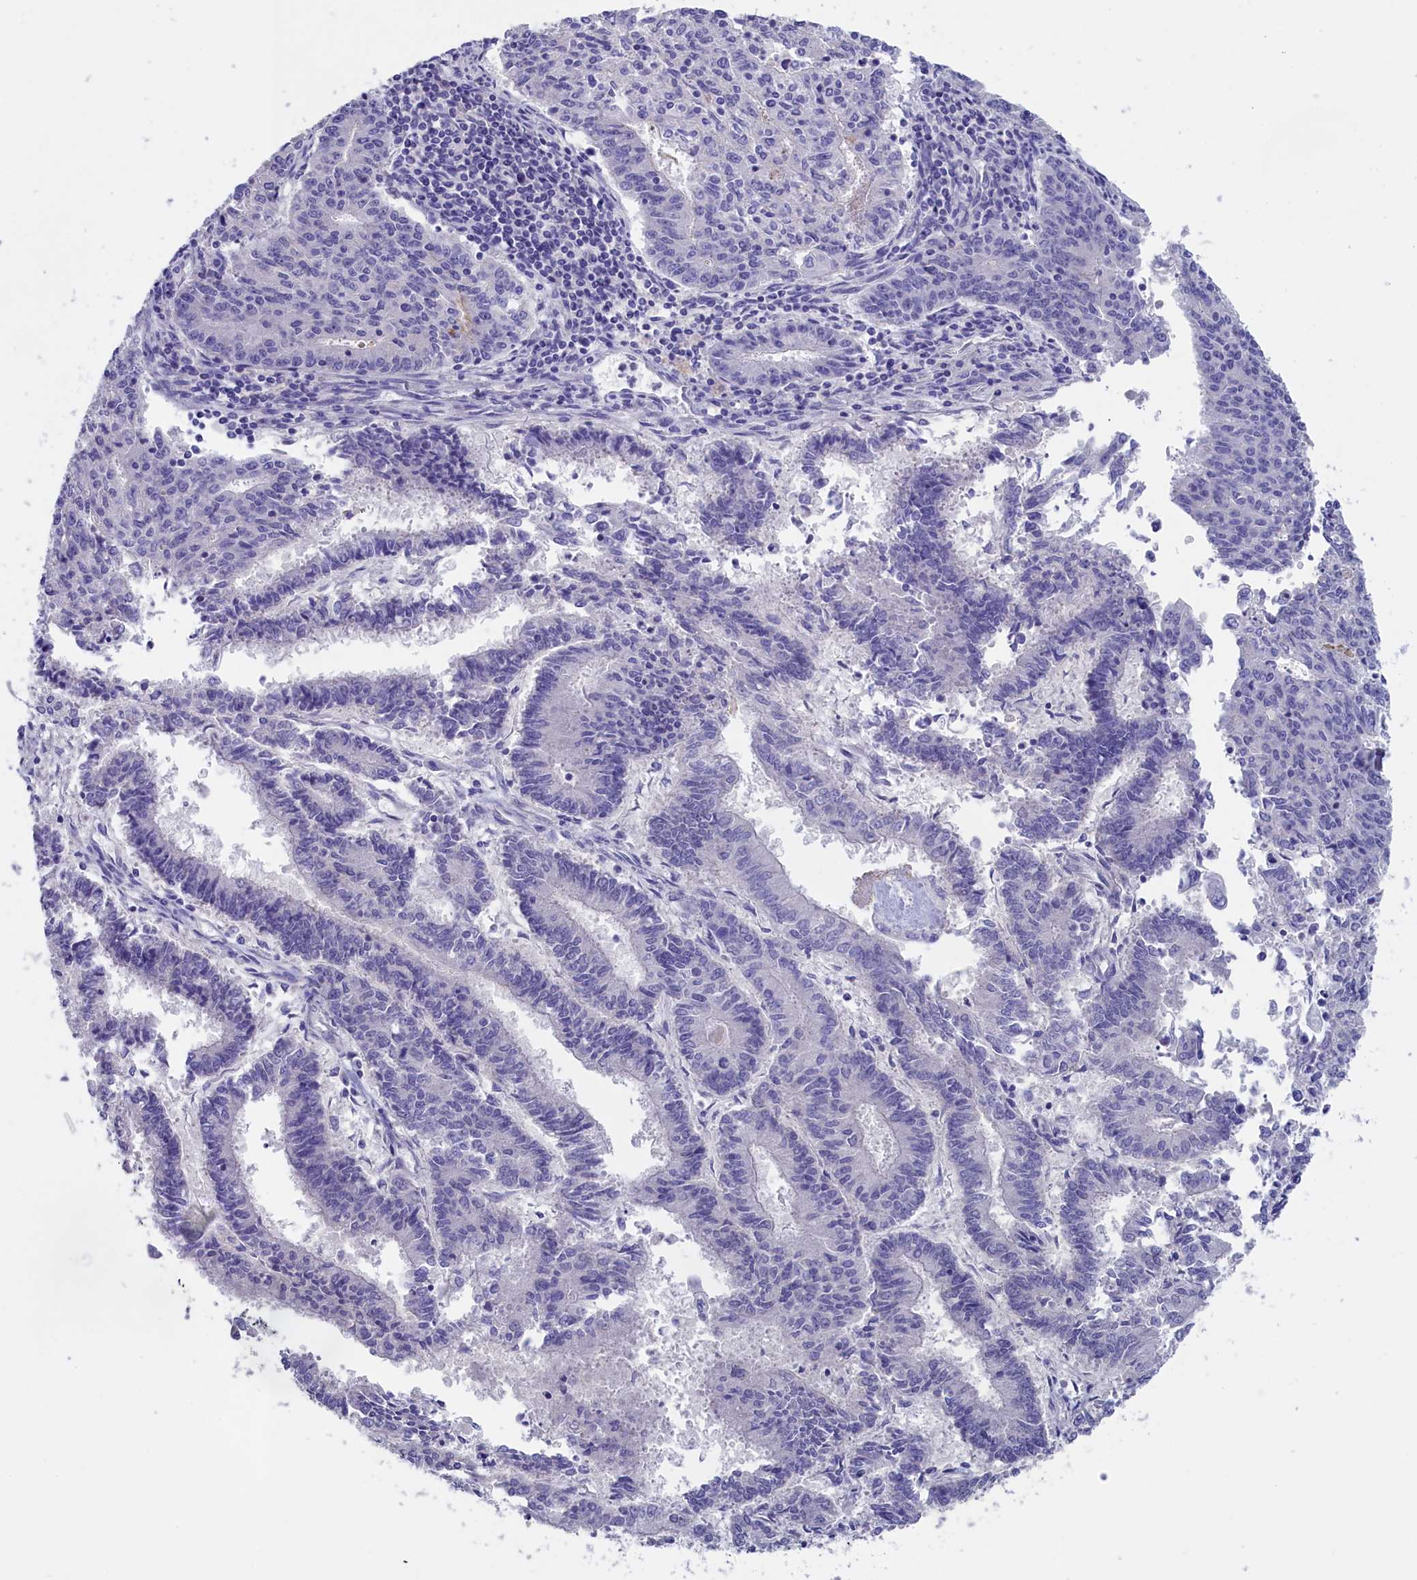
{"staining": {"intensity": "negative", "quantity": "none", "location": "none"}, "tissue": "endometrial cancer", "cell_type": "Tumor cells", "image_type": "cancer", "snomed": [{"axis": "morphology", "description": "Adenocarcinoma, NOS"}, {"axis": "topography", "description": "Endometrium"}], "caption": "Immunohistochemical staining of human adenocarcinoma (endometrial) demonstrates no significant expression in tumor cells.", "gene": "PRDM12", "patient": {"sex": "female", "age": 59}}